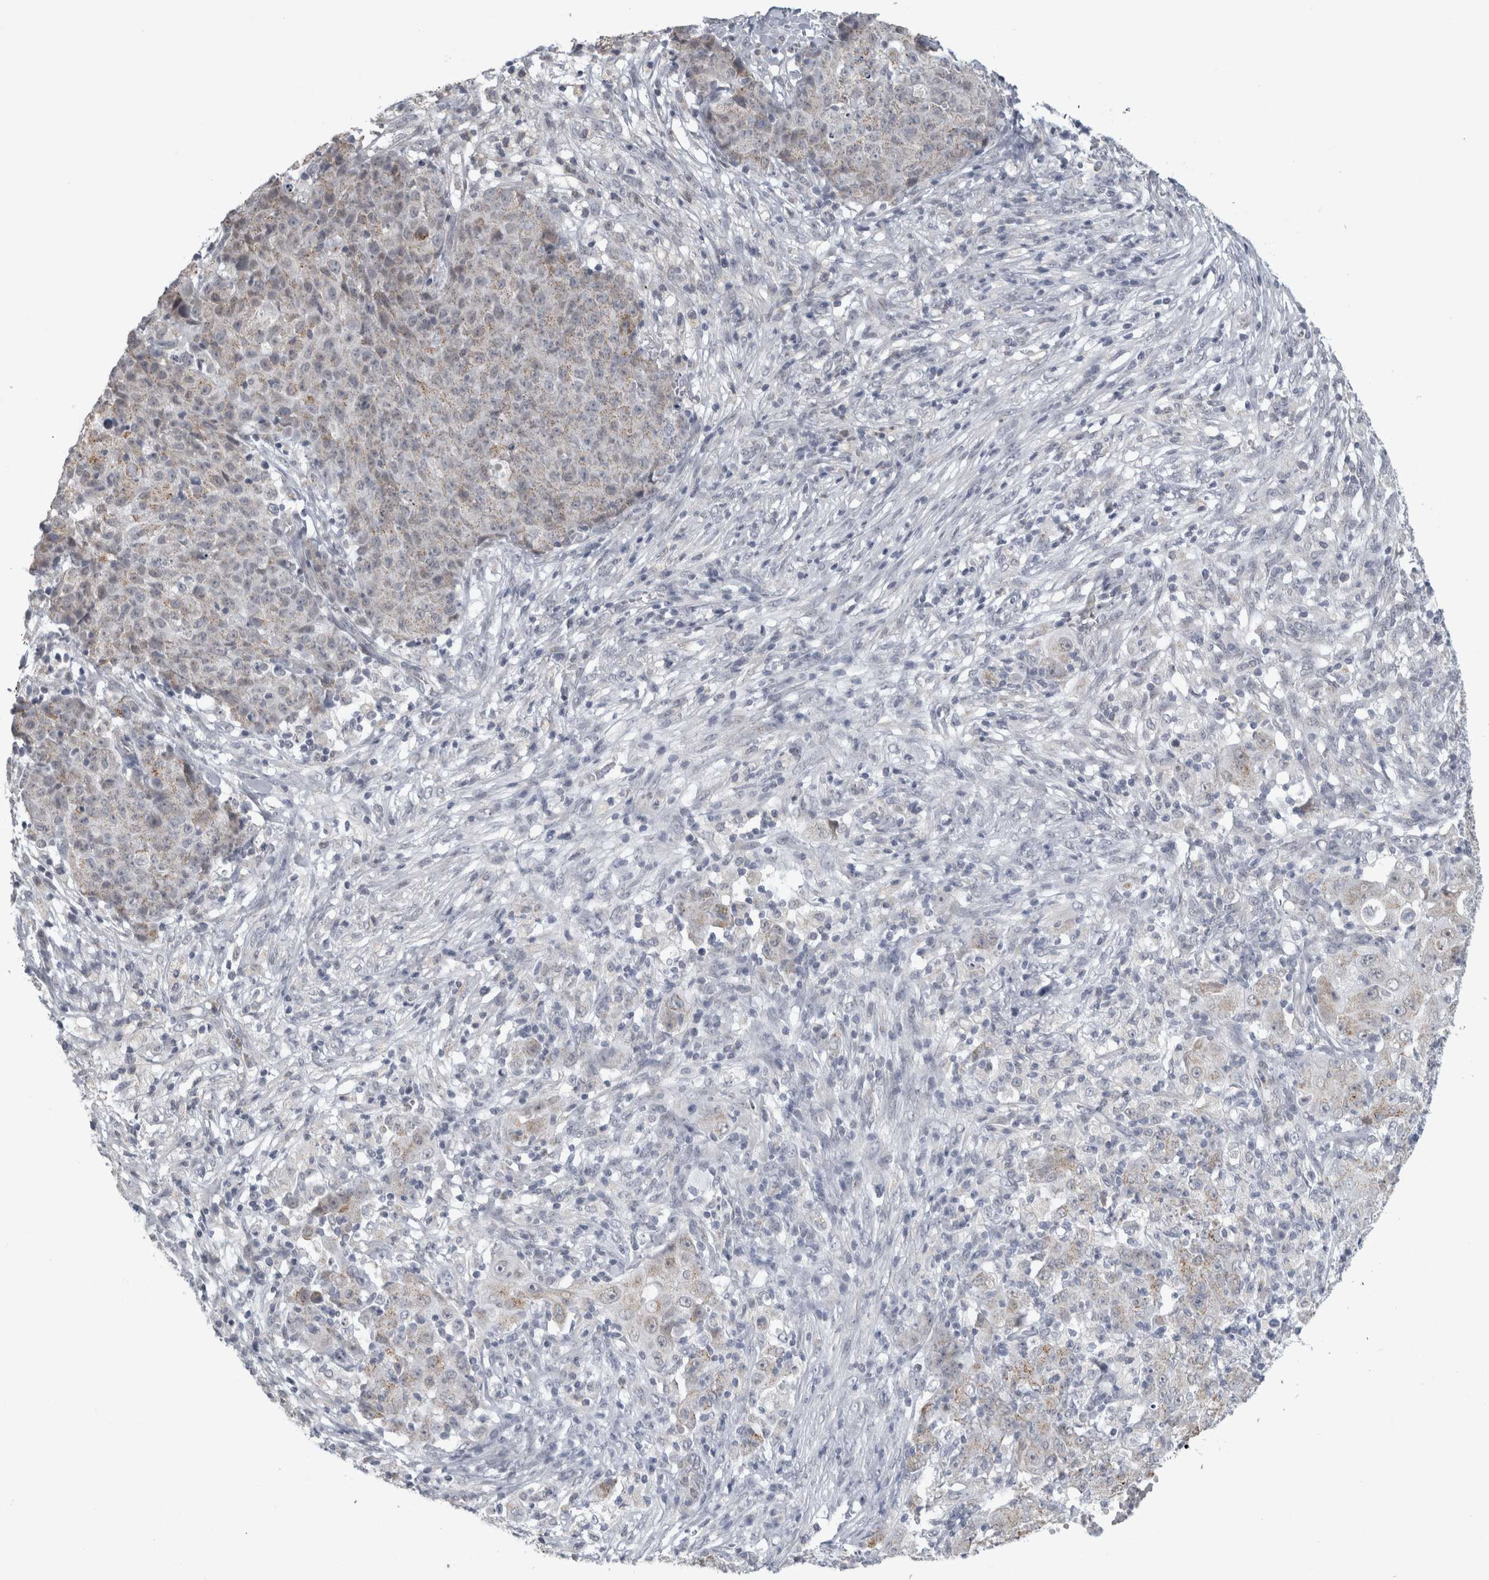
{"staining": {"intensity": "weak", "quantity": "25%-75%", "location": "cytoplasmic/membranous"}, "tissue": "ovarian cancer", "cell_type": "Tumor cells", "image_type": "cancer", "snomed": [{"axis": "morphology", "description": "Carcinoma, endometroid"}, {"axis": "topography", "description": "Ovary"}], "caption": "IHC (DAB) staining of ovarian cancer shows weak cytoplasmic/membranous protein staining in about 25%-75% of tumor cells.", "gene": "PLIN1", "patient": {"sex": "female", "age": 42}}